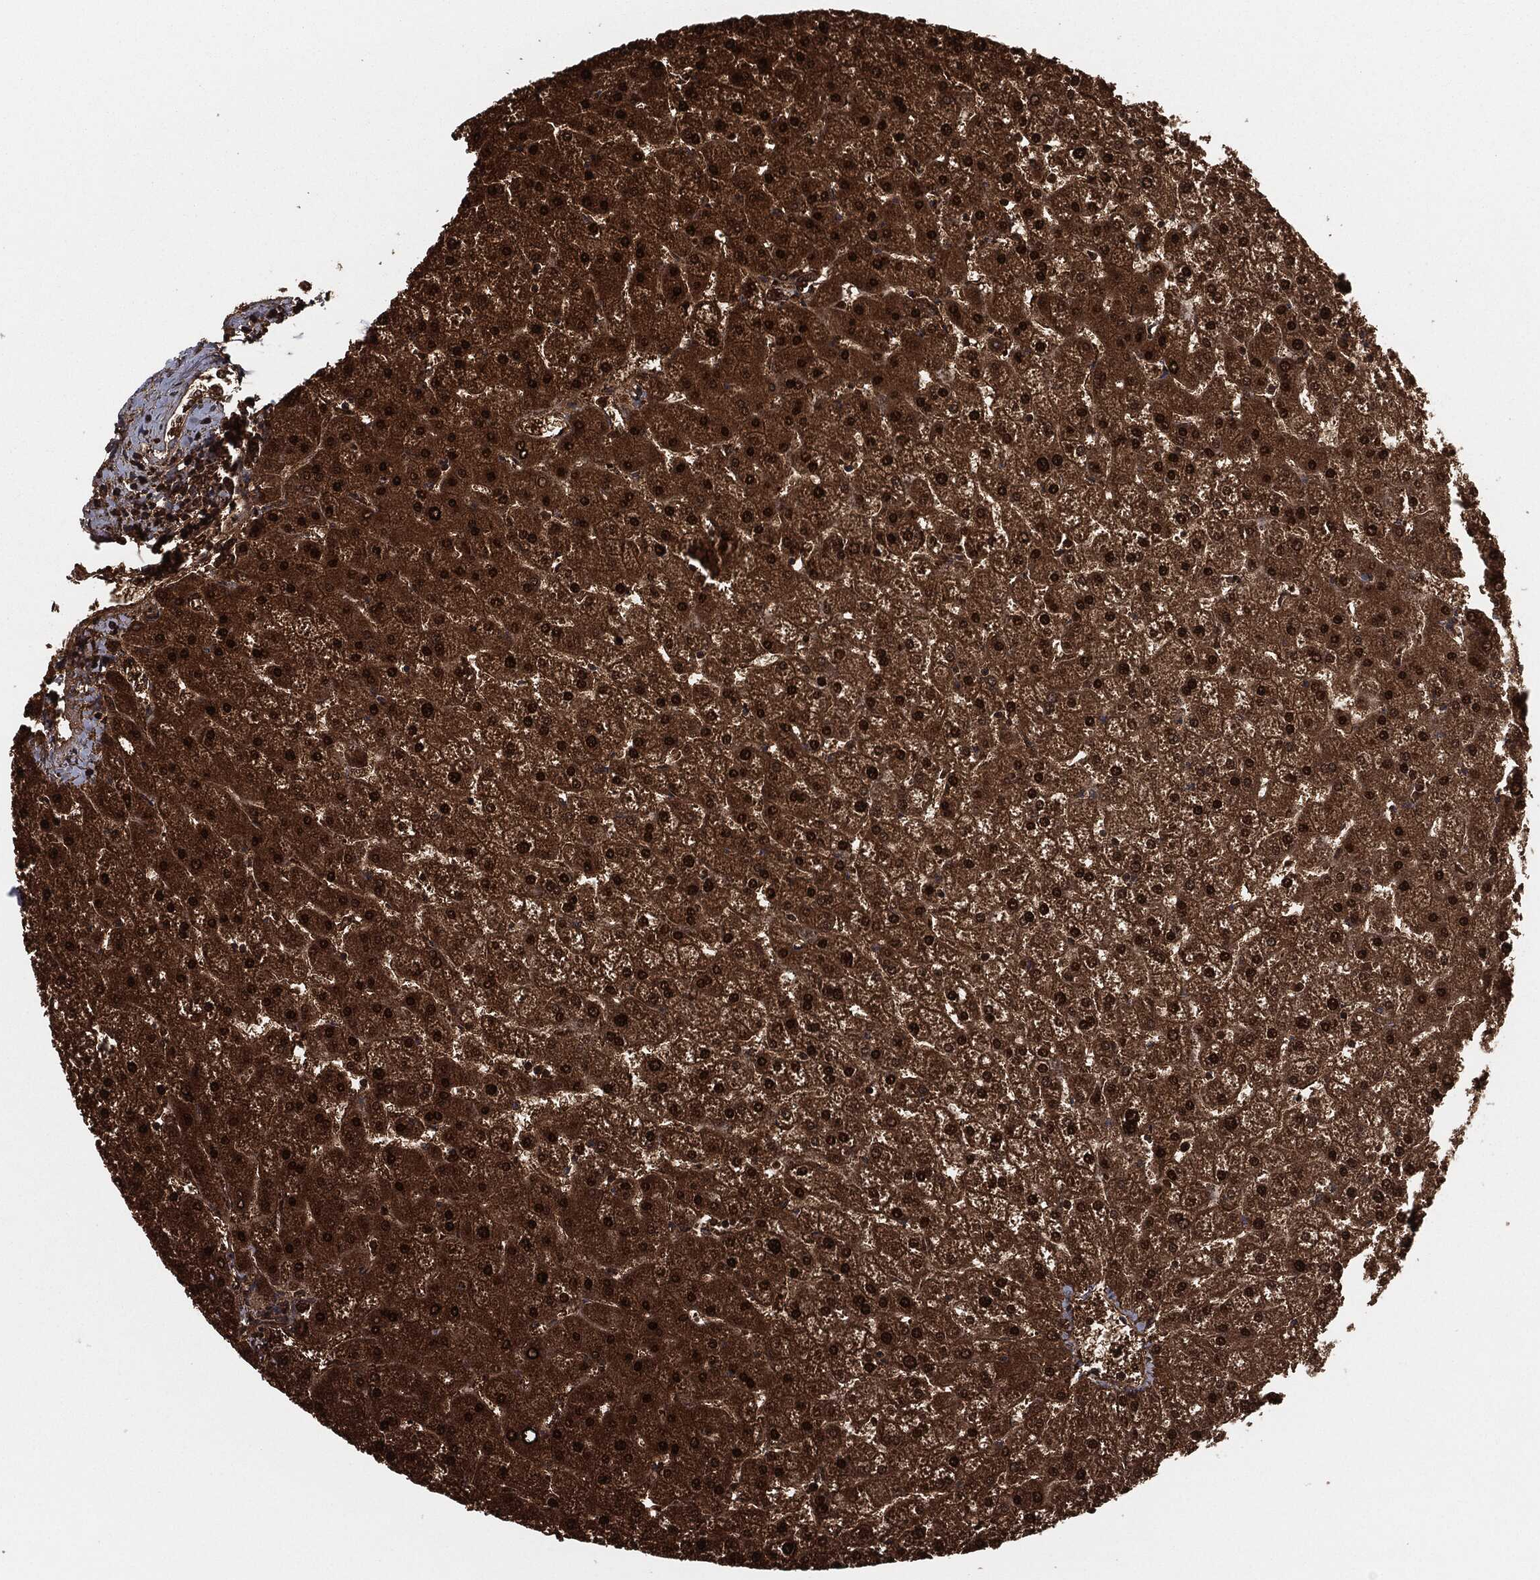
{"staining": {"intensity": "strong", "quantity": ">75%", "location": "cytoplasmic/membranous"}, "tissue": "liver", "cell_type": "Cholangiocytes", "image_type": "normal", "snomed": [{"axis": "morphology", "description": "Normal tissue, NOS"}, {"axis": "topography", "description": "Liver"}], "caption": "Brown immunohistochemical staining in benign human liver reveals strong cytoplasmic/membranous staining in about >75% of cholangiocytes. (DAB IHC with brightfield microscopy, high magnification).", "gene": "CAPRIN2", "patient": {"sex": "female", "age": 32}}